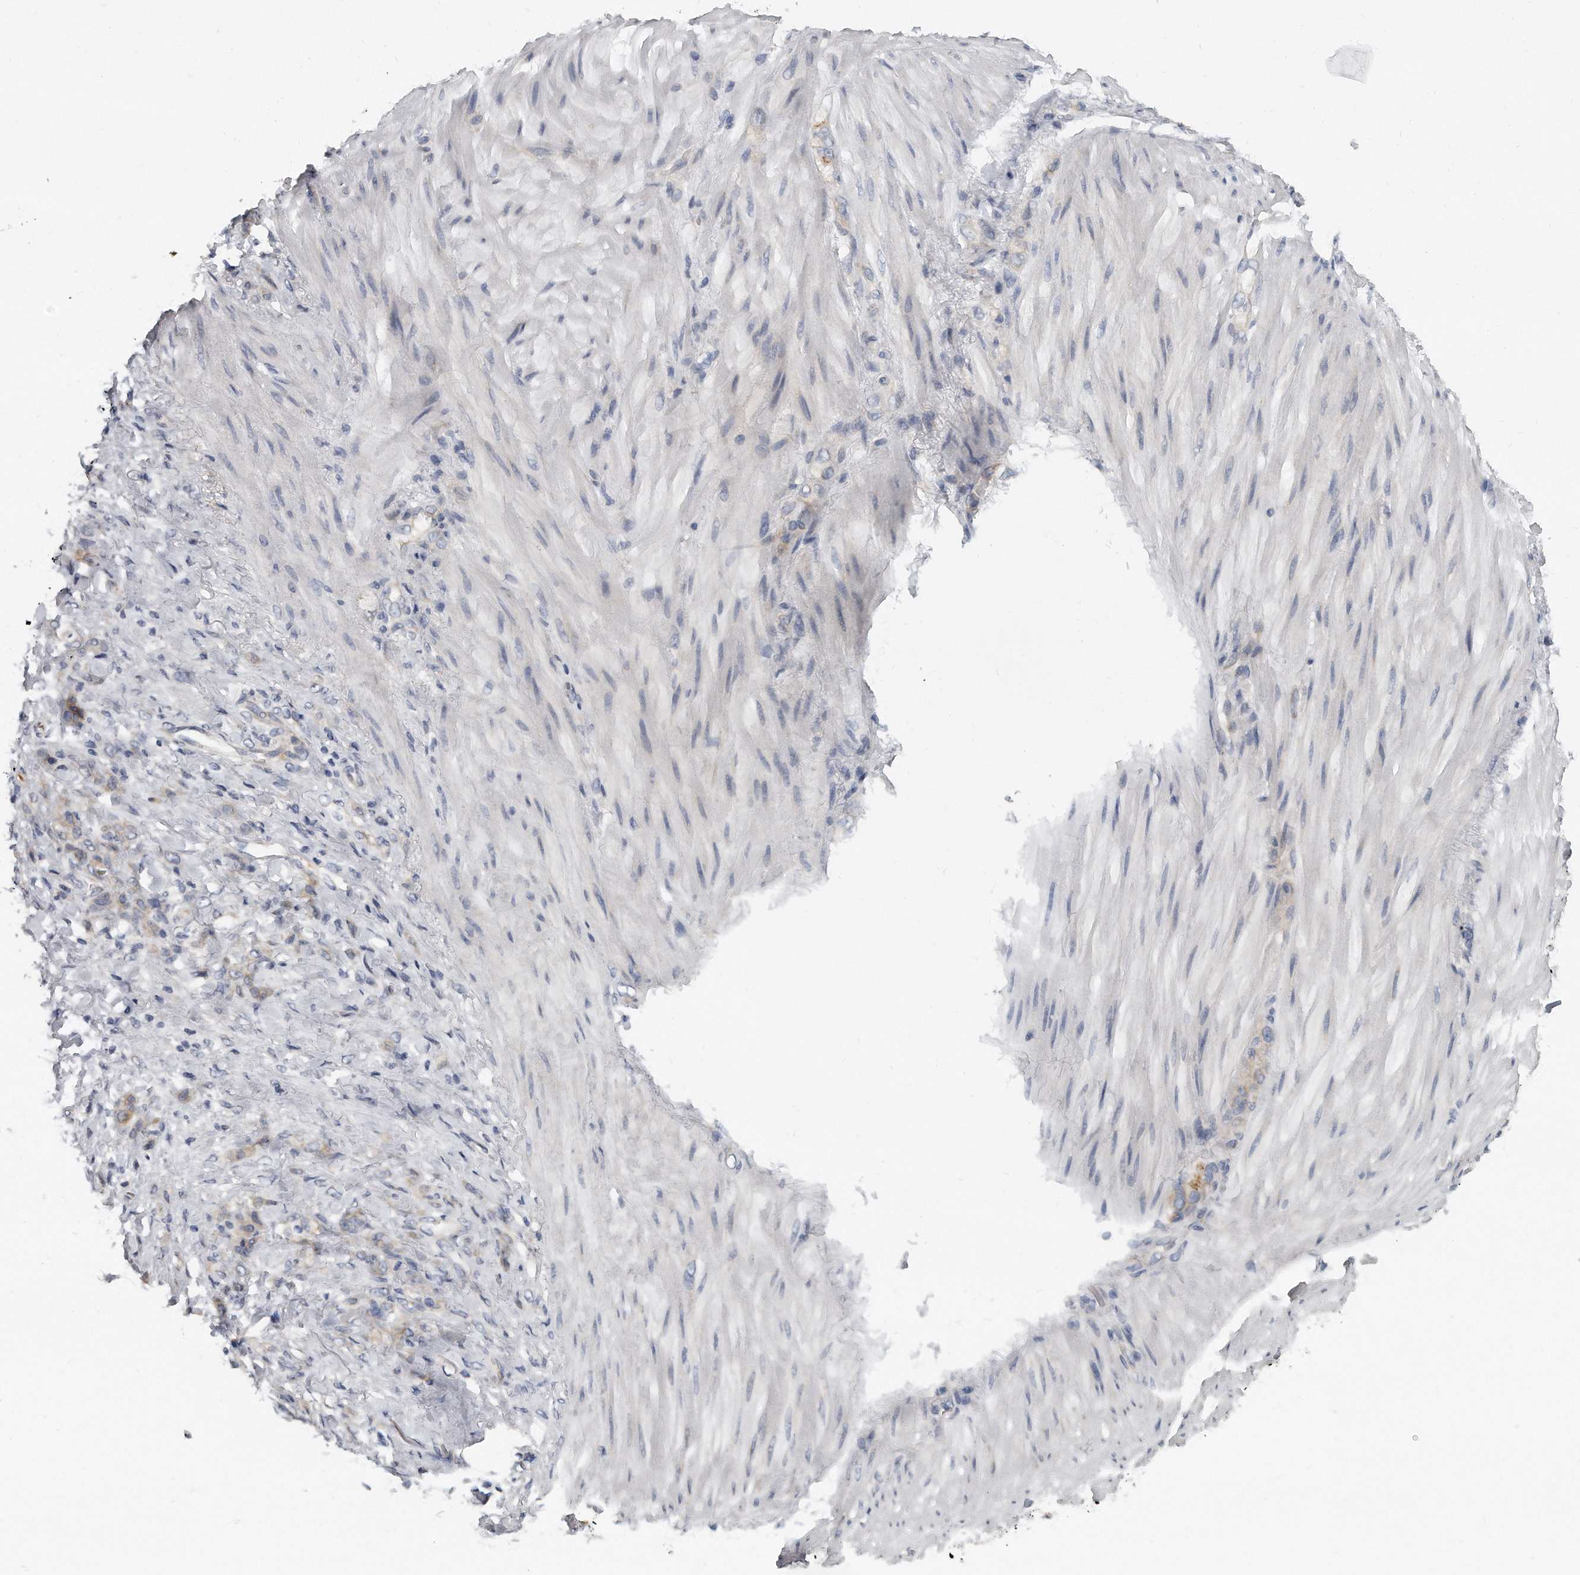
{"staining": {"intensity": "weak", "quantity": "<25%", "location": "cytoplasmic/membranous"}, "tissue": "stomach cancer", "cell_type": "Tumor cells", "image_type": "cancer", "snomed": [{"axis": "morphology", "description": "Normal tissue, NOS"}, {"axis": "morphology", "description": "Adenocarcinoma, NOS"}, {"axis": "topography", "description": "Stomach"}], "caption": "Tumor cells show no significant protein positivity in stomach cancer.", "gene": "PLEKHA6", "patient": {"sex": "male", "age": 82}}